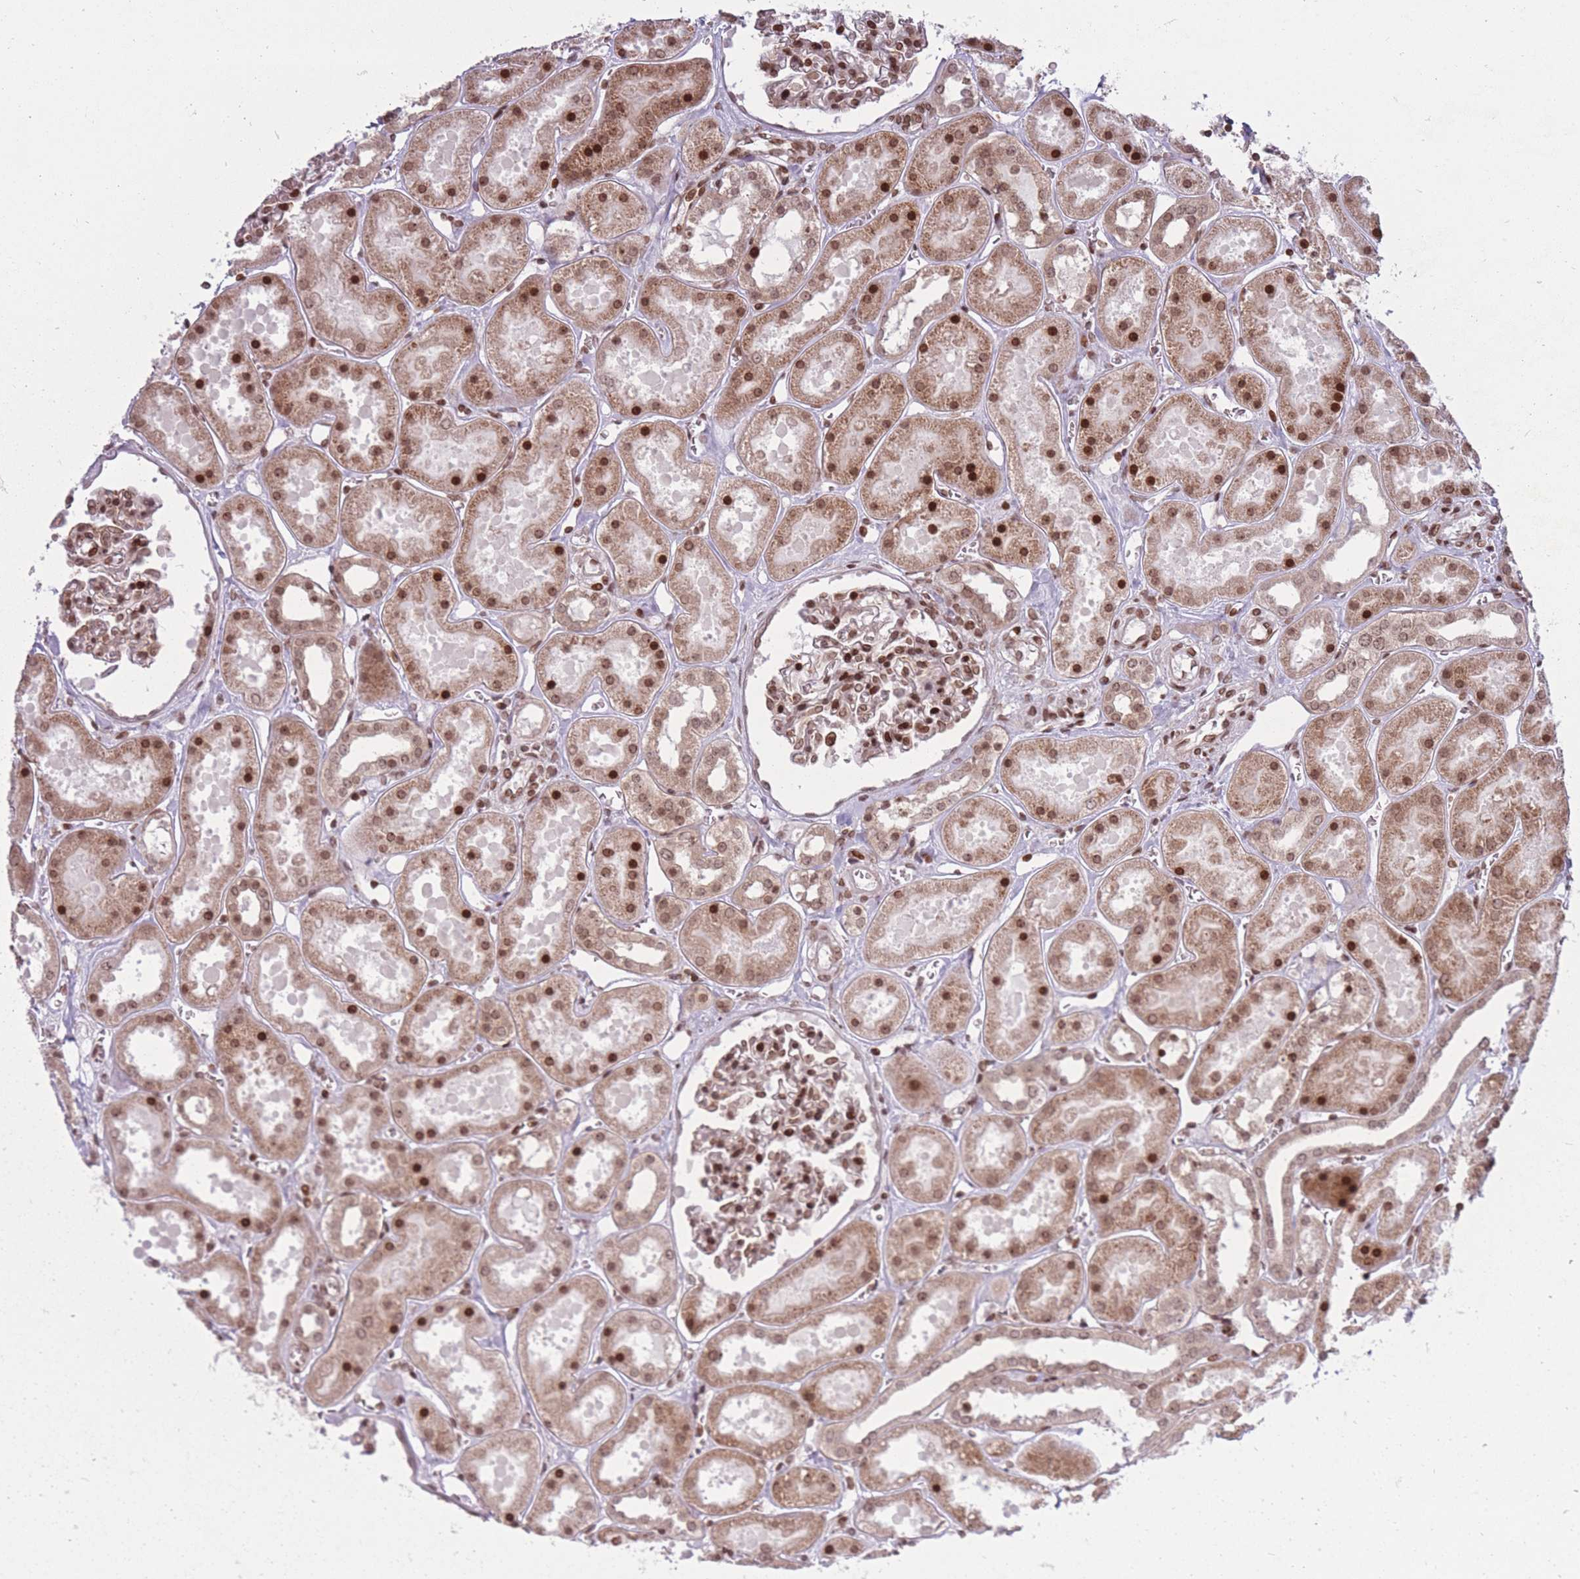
{"staining": {"intensity": "strong", "quantity": ">75%", "location": "nuclear"}, "tissue": "kidney", "cell_type": "Cells in glomeruli", "image_type": "normal", "snomed": [{"axis": "morphology", "description": "Normal tissue, NOS"}, {"axis": "topography", "description": "Kidney"}], "caption": "Approximately >75% of cells in glomeruli in normal kidney show strong nuclear protein positivity as visualized by brown immunohistochemical staining.", "gene": "TMC6", "patient": {"sex": "female", "age": 41}}